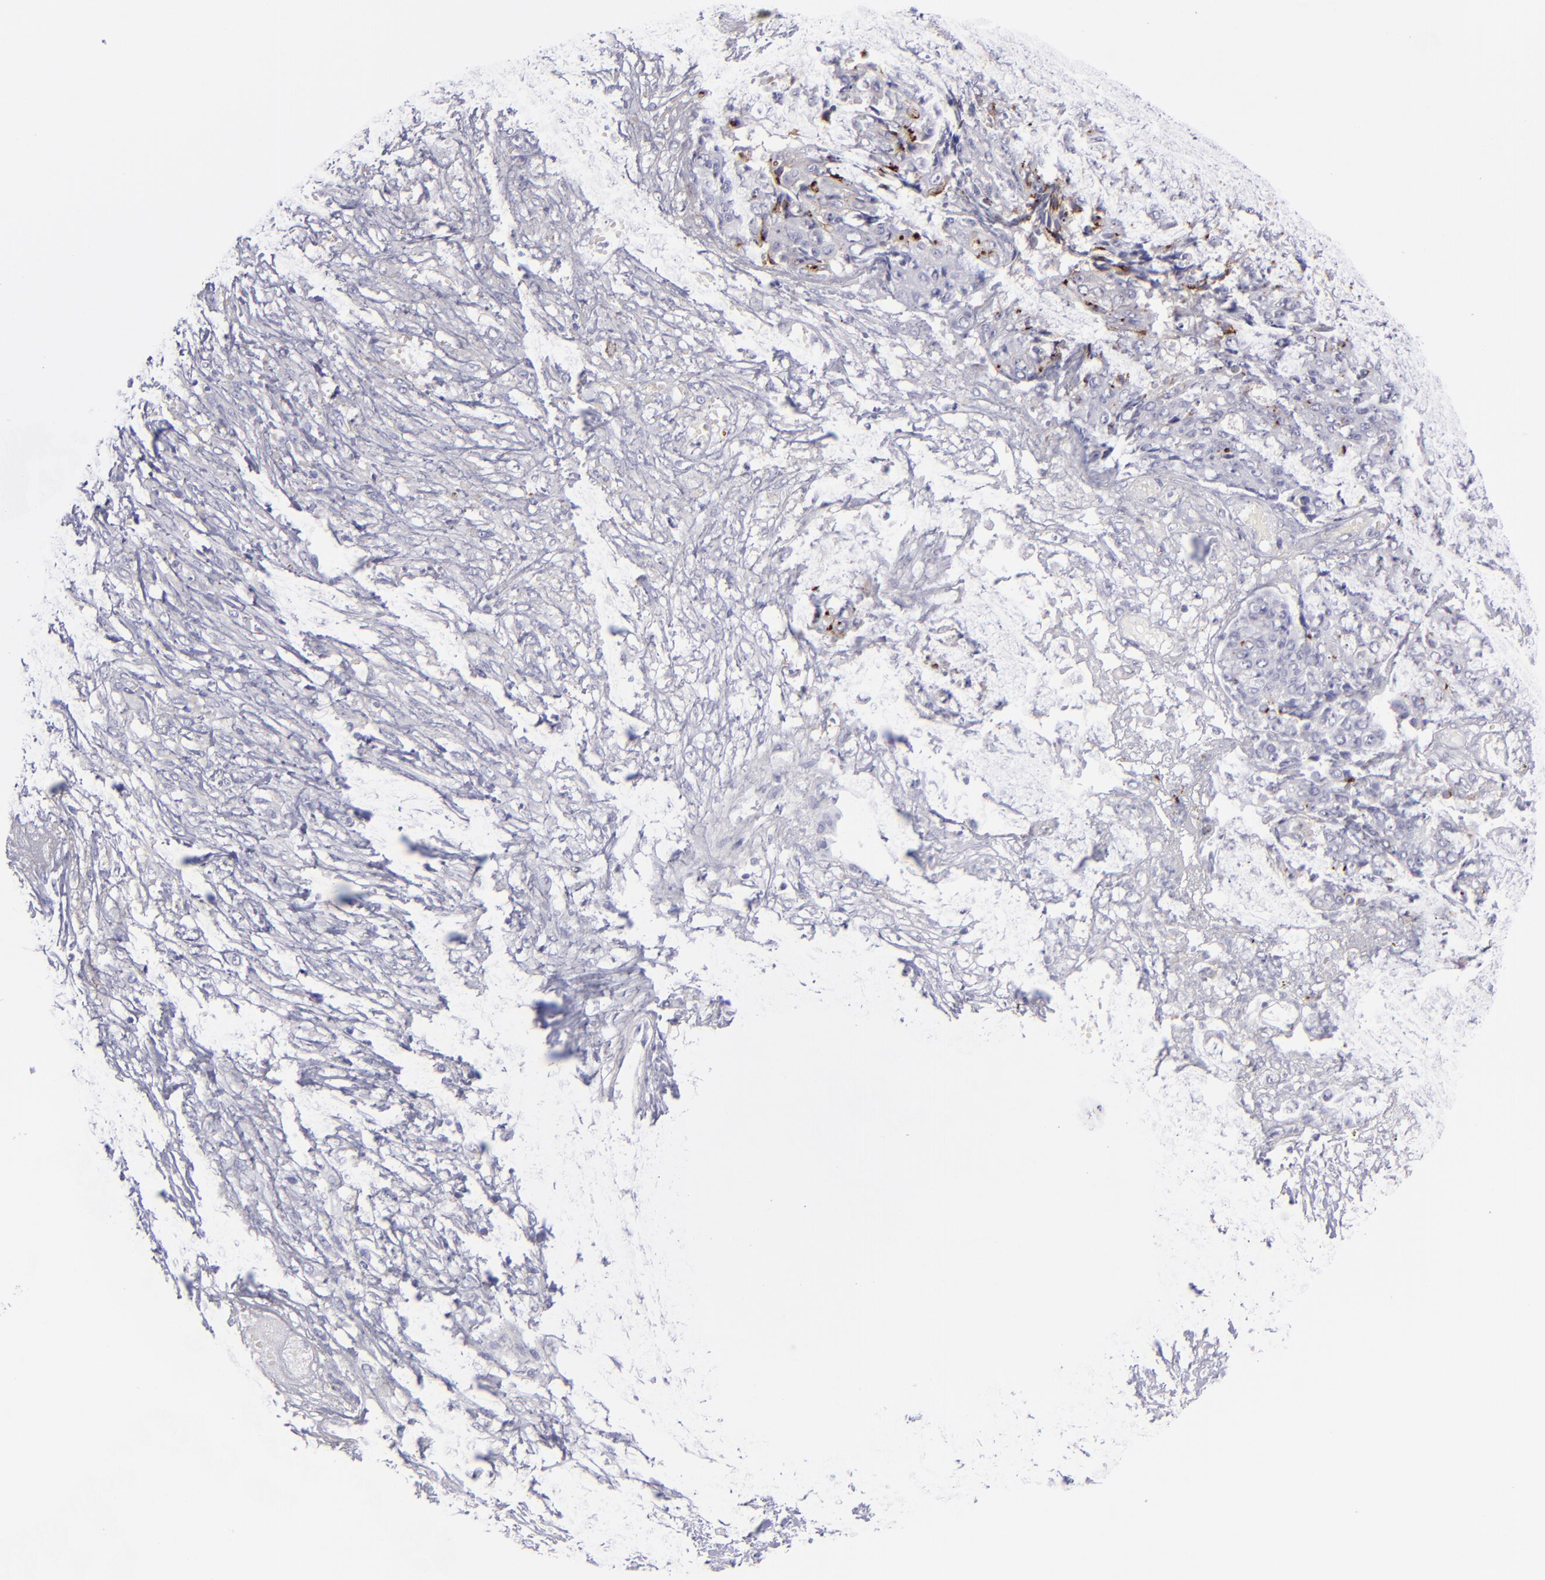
{"staining": {"intensity": "negative", "quantity": "none", "location": "none"}, "tissue": "ovarian cancer", "cell_type": "Tumor cells", "image_type": "cancer", "snomed": [{"axis": "morphology", "description": "Carcinoma, endometroid"}, {"axis": "topography", "description": "Ovary"}], "caption": "Immunohistochemistry (IHC) of ovarian cancer demonstrates no staining in tumor cells.", "gene": "ANPEP", "patient": {"sex": "female", "age": 42}}